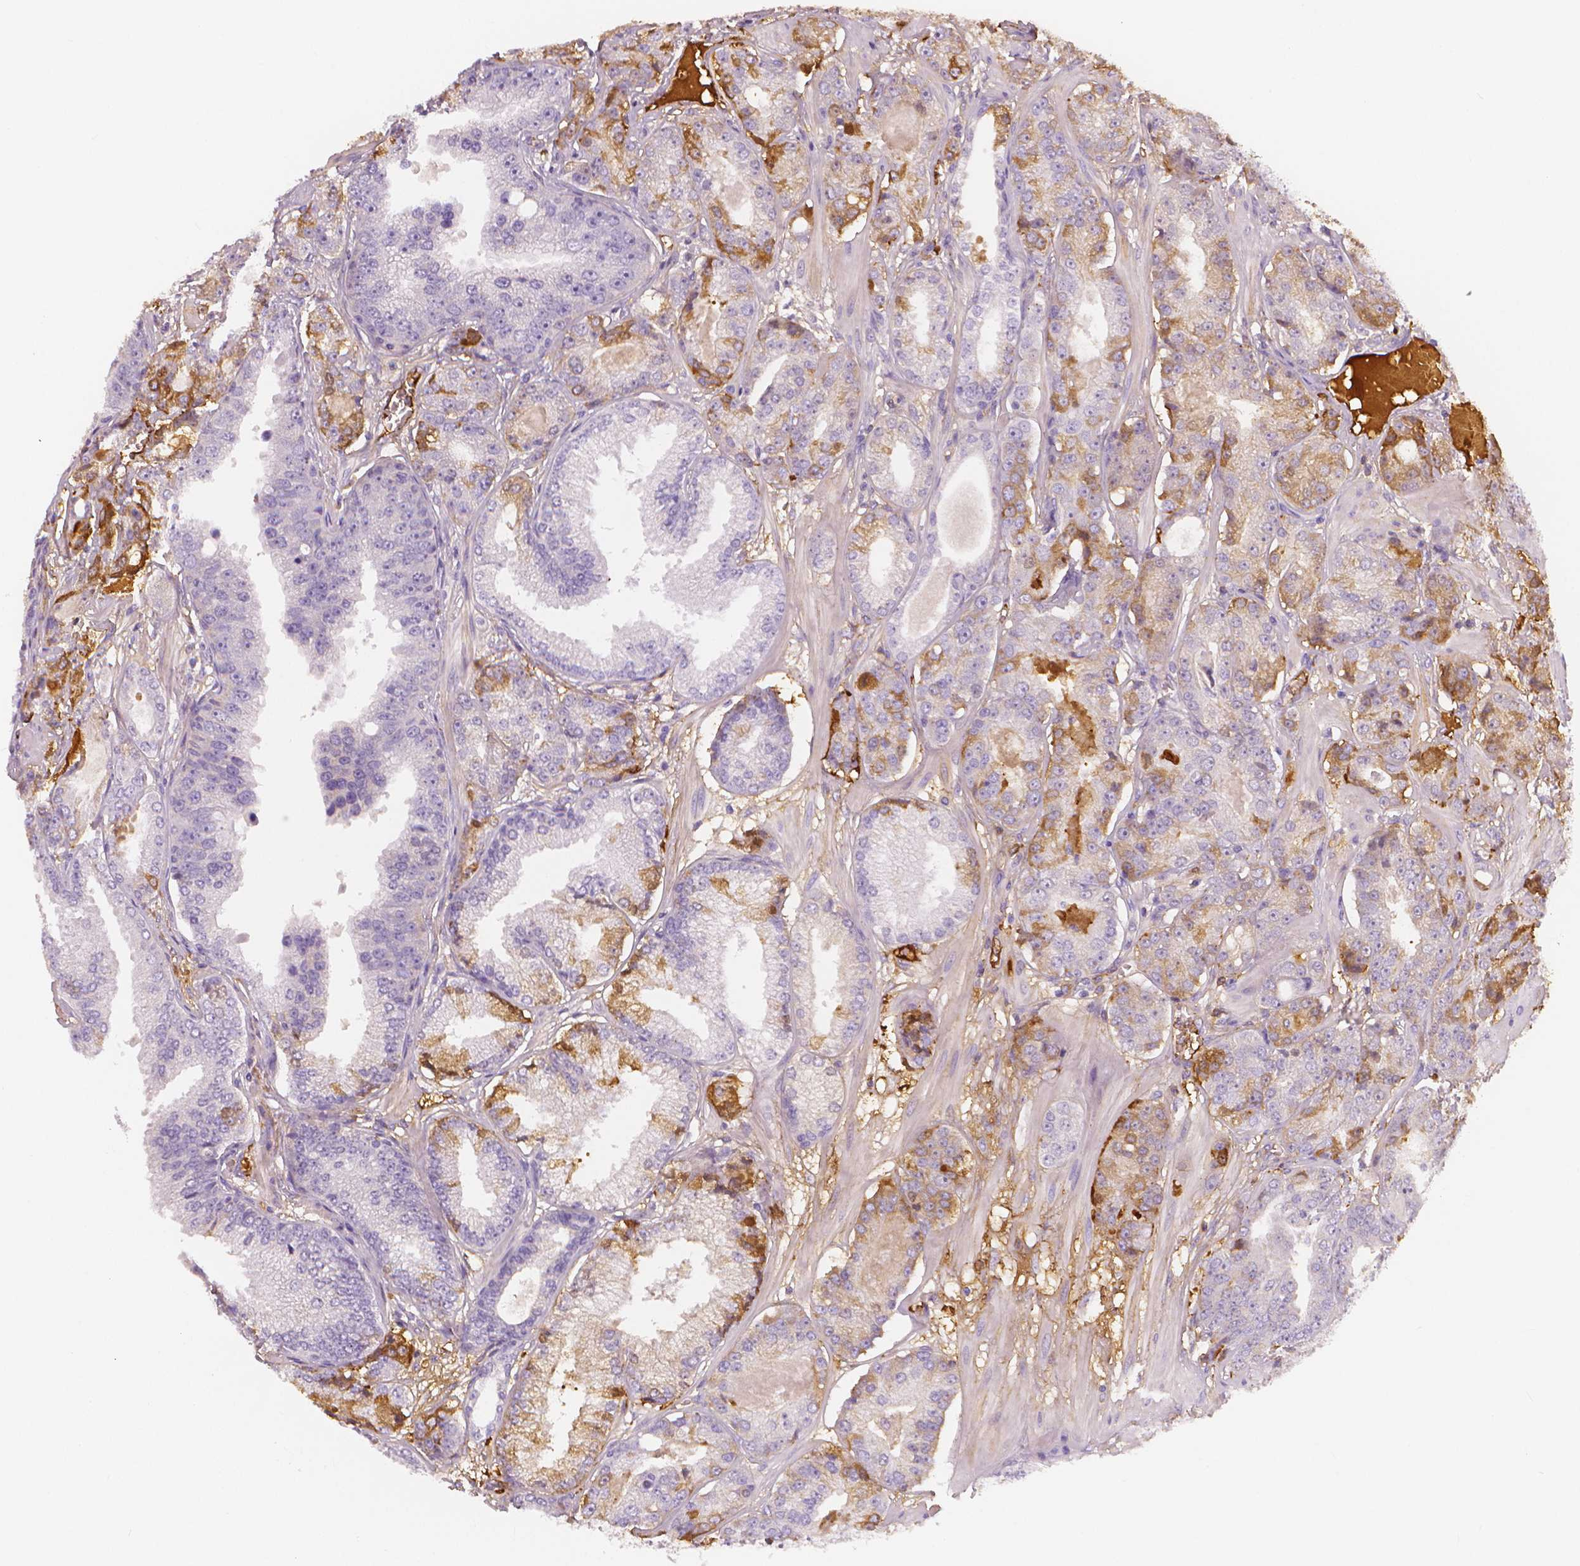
{"staining": {"intensity": "moderate", "quantity": "<25%", "location": "cytoplasmic/membranous"}, "tissue": "prostate cancer", "cell_type": "Tumor cells", "image_type": "cancer", "snomed": [{"axis": "morphology", "description": "Adenocarcinoma, NOS"}, {"axis": "topography", "description": "Prostate"}], "caption": "Approximately <25% of tumor cells in human prostate adenocarcinoma display moderate cytoplasmic/membranous protein expression as visualized by brown immunohistochemical staining.", "gene": "APOA4", "patient": {"sex": "male", "age": 64}}